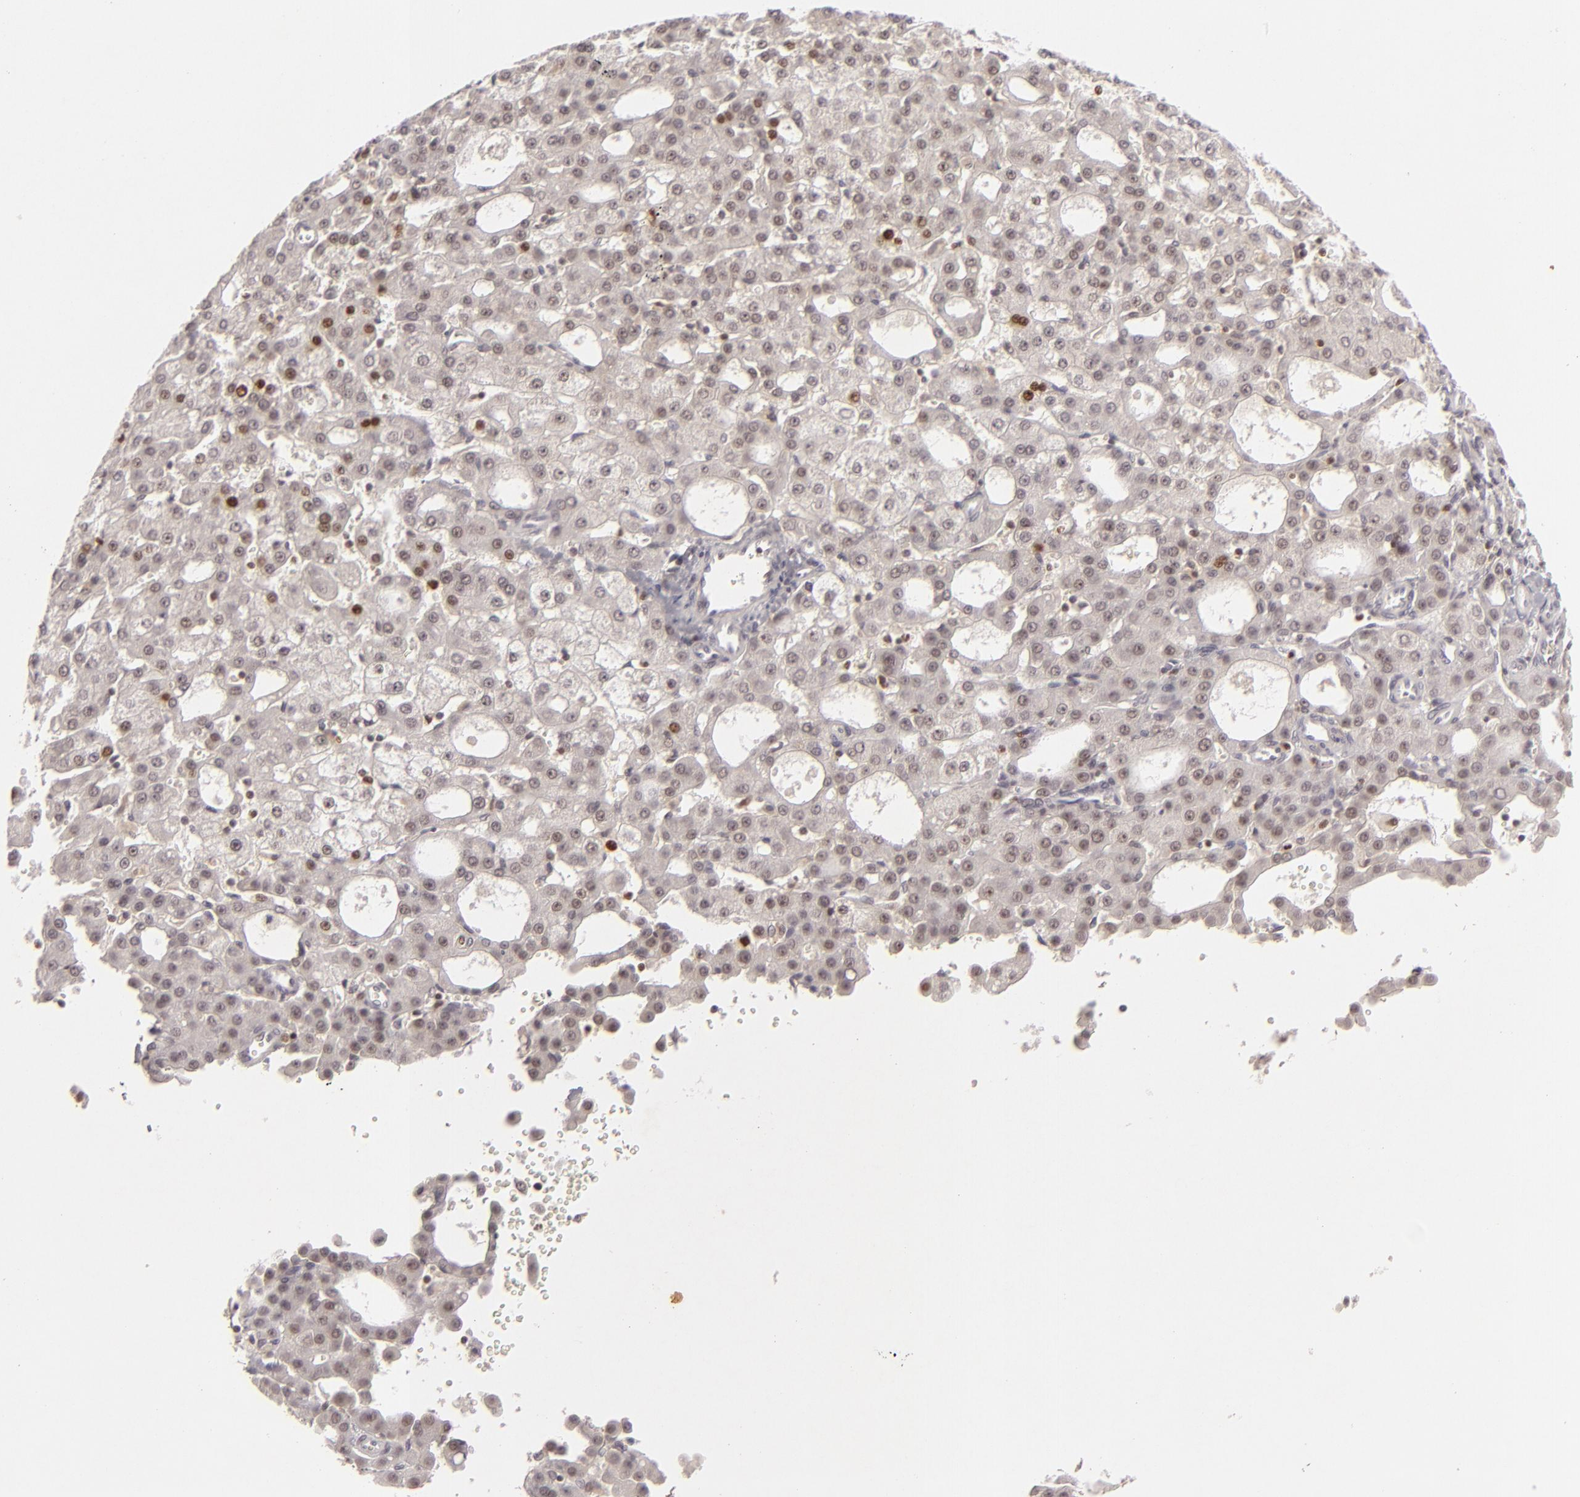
{"staining": {"intensity": "moderate", "quantity": "<25%", "location": "nuclear"}, "tissue": "liver cancer", "cell_type": "Tumor cells", "image_type": "cancer", "snomed": [{"axis": "morphology", "description": "Carcinoma, Hepatocellular, NOS"}, {"axis": "topography", "description": "Liver"}], "caption": "There is low levels of moderate nuclear staining in tumor cells of liver hepatocellular carcinoma, as demonstrated by immunohistochemical staining (brown color).", "gene": "FEN1", "patient": {"sex": "male", "age": 47}}